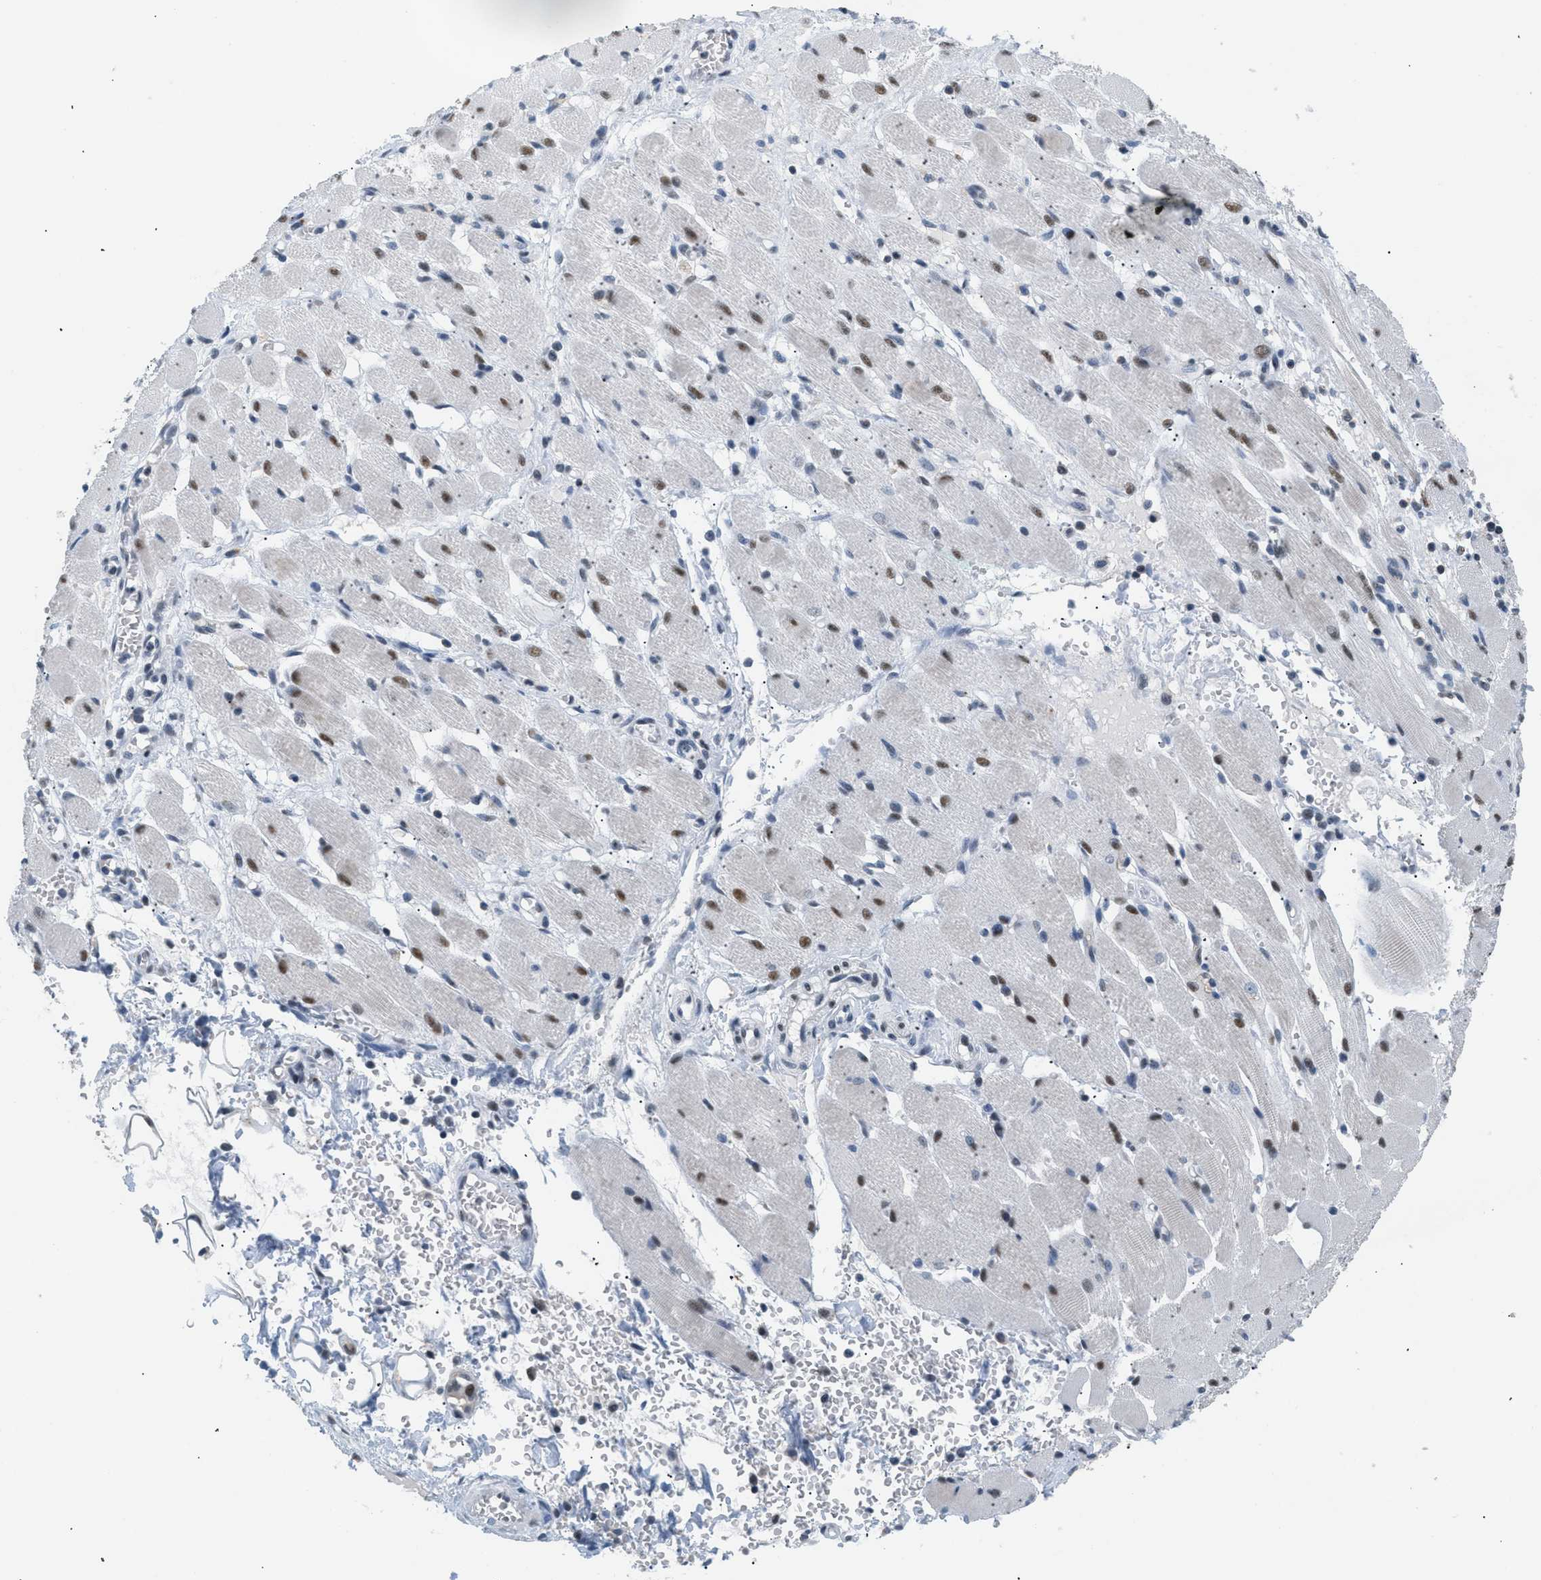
{"staining": {"intensity": "negative", "quantity": "none", "location": "none"}, "tissue": "adipose tissue", "cell_type": "Adipocytes", "image_type": "normal", "snomed": [{"axis": "morphology", "description": "Squamous cell carcinoma, NOS"}, {"axis": "topography", "description": "Oral tissue"}, {"axis": "topography", "description": "Head-Neck"}], "caption": "DAB (3,3'-diaminobenzidine) immunohistochemical staining of unremarkable human adipose tissue demonstrates no significant positivity in adipocytes.", "gene": "KCNC3", "patient": {"sex": "female", "age": 50}}